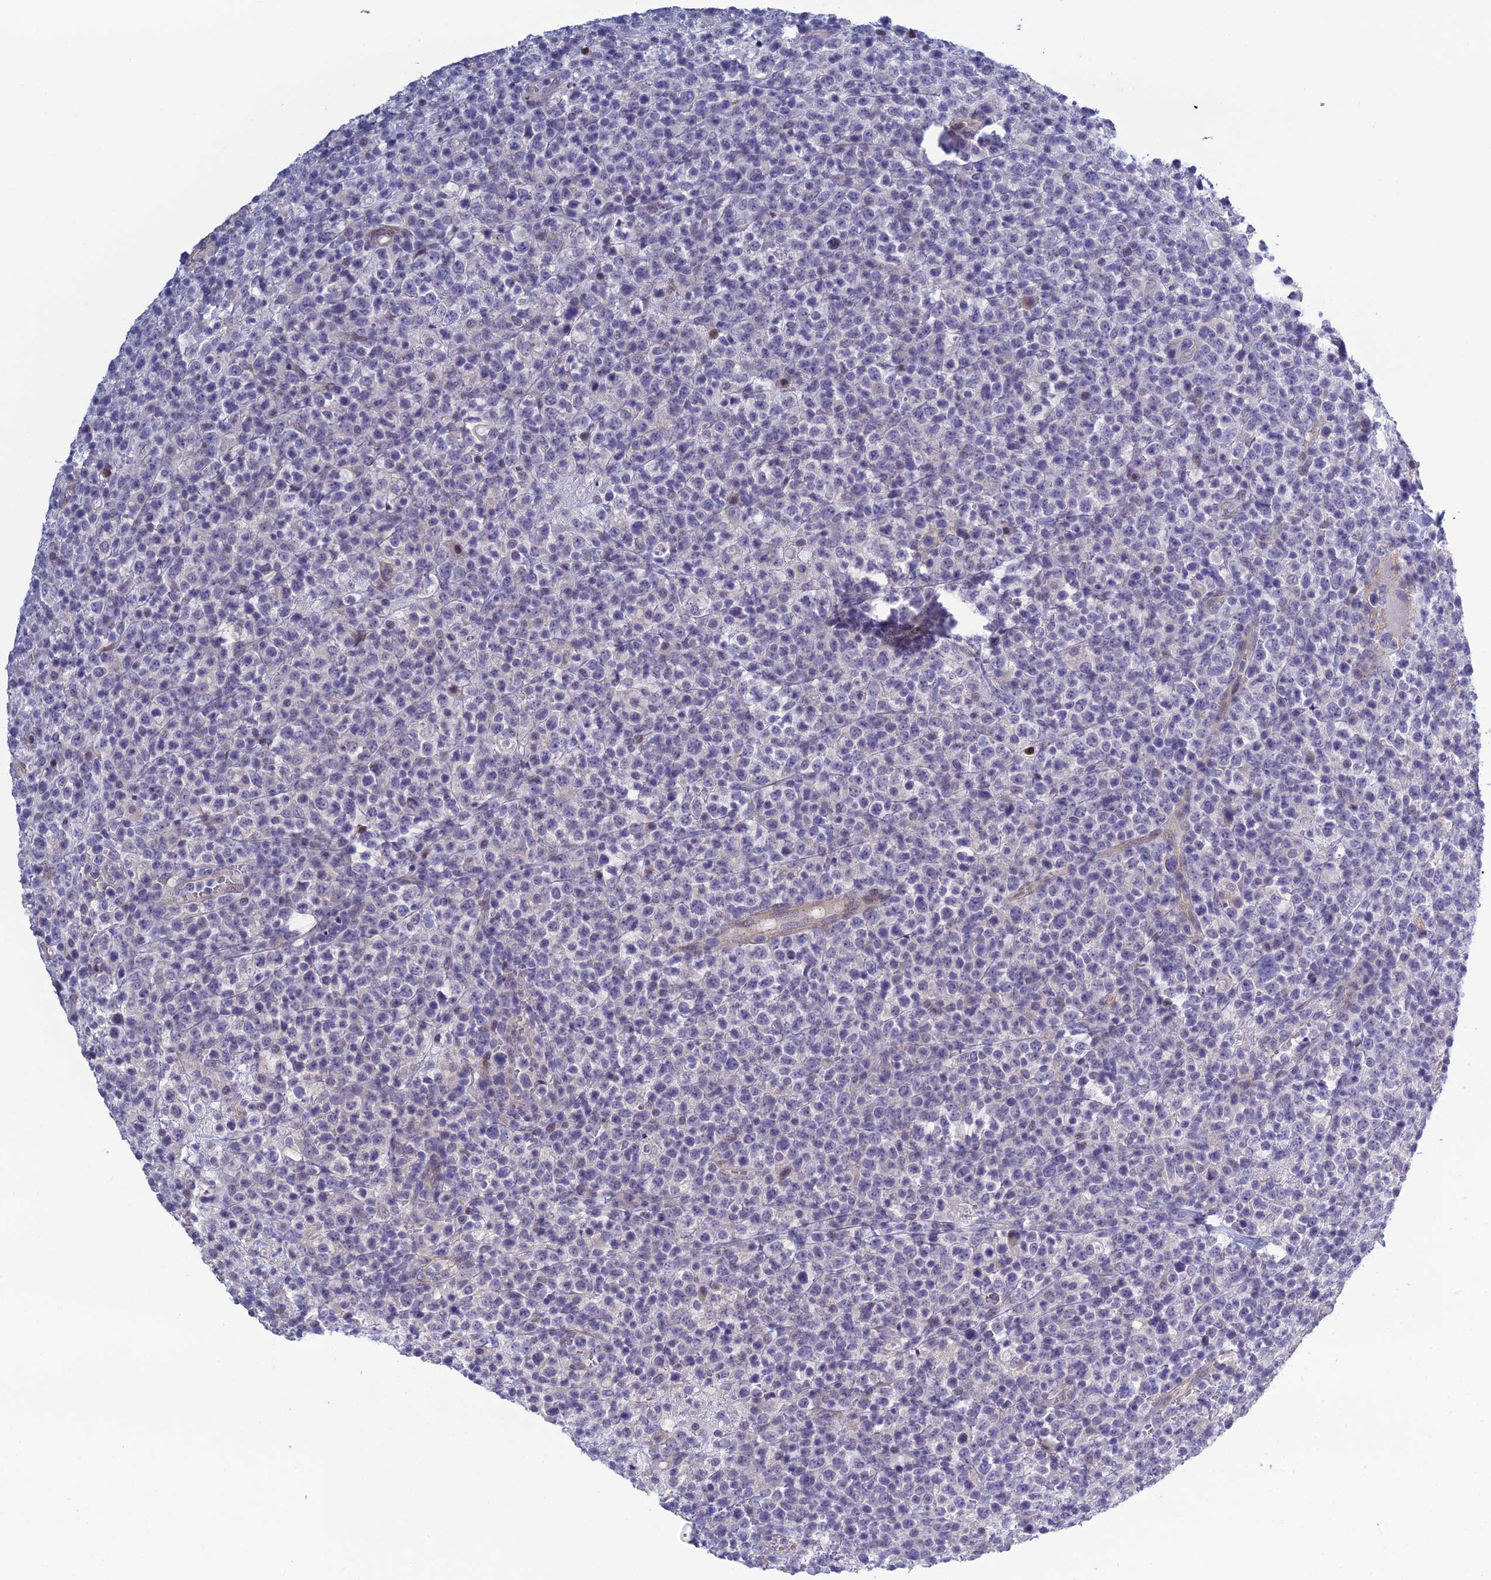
{"staining": {"intensity": "negative", "quantity": "none", "location": "none"}, "tissue": "lymphoma", "cell_type": "Tumor cells", "image_type": "cancer", "snomed": [{"axis": "morphology", "description": "Malignant lymphoma, non-Hodgkin's type, High grade"}, {"axis": "topography", "description": "Colon"}], "caption": "Human lymphoma stained for a protein using IHC exhibits no staining in tumor cells.", "gene": "LZTS2", "patient": {"sex": "female", "age": 53}}